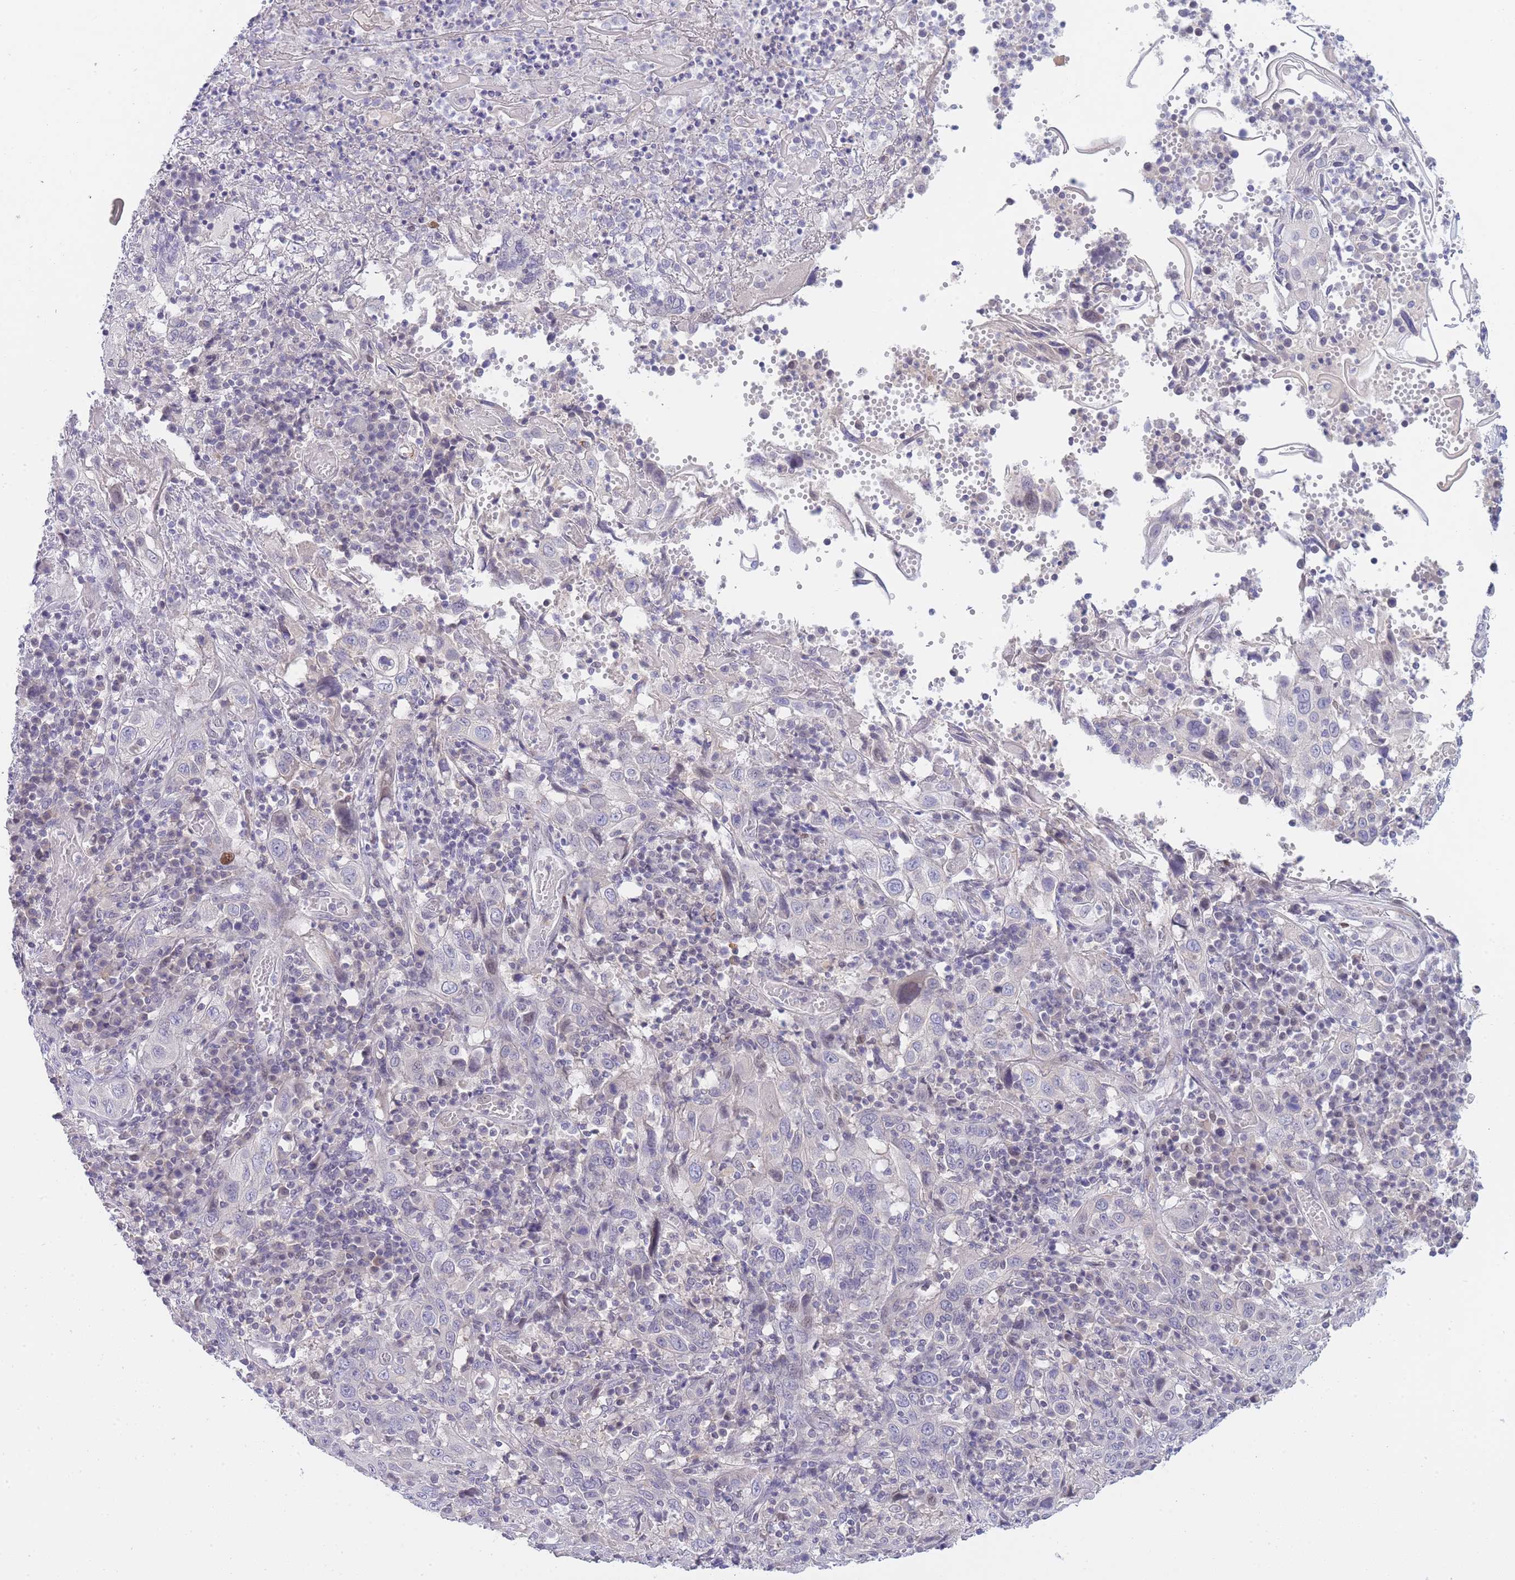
{"staining": {"intensity": "negative", "quantity": "none", "location": "none"}, "tissue": "cervical cancer", "cell_type": "Tumor cells", "image_type": "cancer", "snomed": [{"axis": "morphology", "description": "Squamous cell carcinoma, NOS"}, {"axis": "topography", "description": "Cervix"}], "caption": "An IHC histopathology image of cervical cancer (squamous cell carcinoma) is shown. There is no staining in tumor cells of cervical cancer (squamous cell carcinoma).", "gene": "PRR23B", "patient": {"sex": "female", "age": 46}}